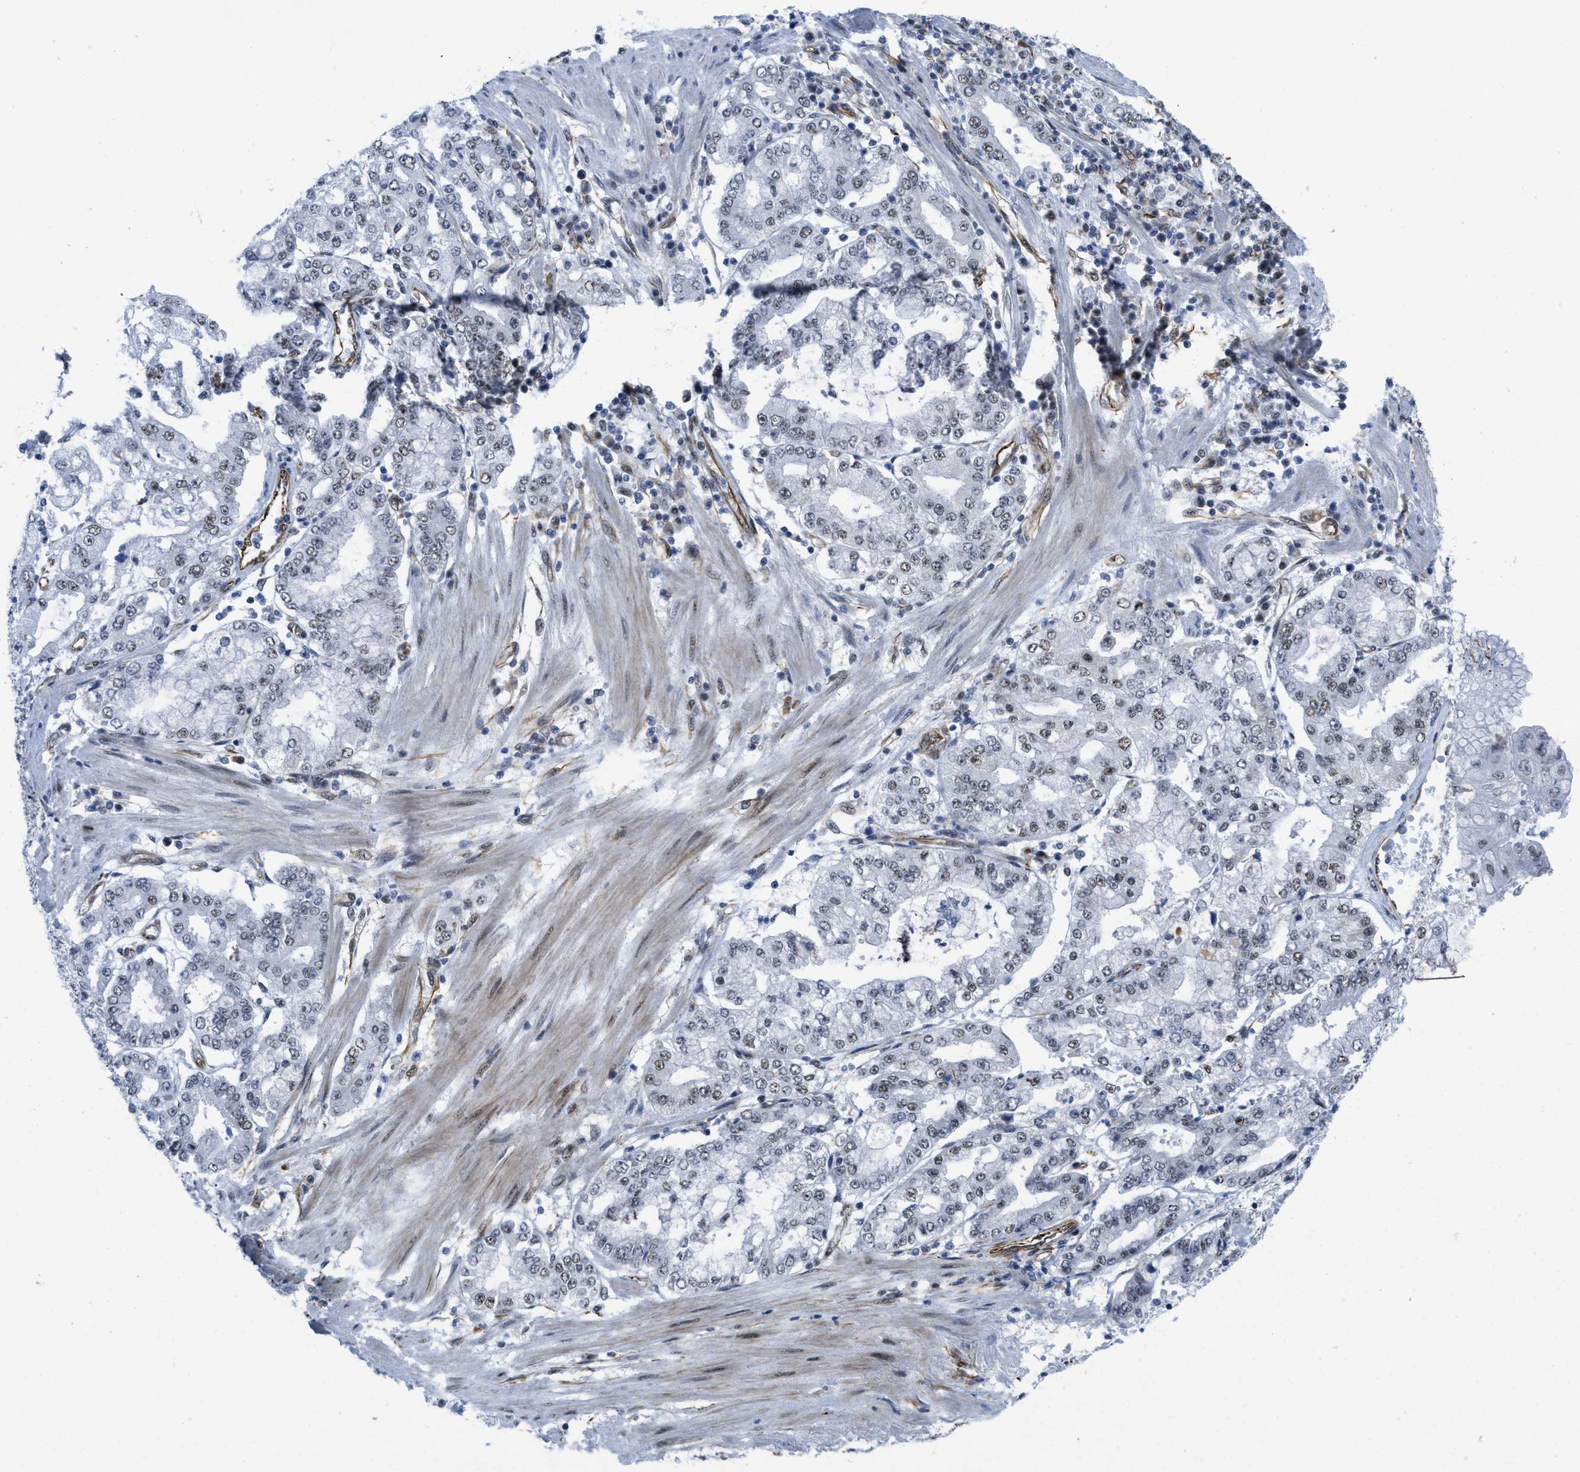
{"staining": {"intensity": "weak", "quantity": "25%-75%", "location": "nuclear"}, "tissue": "stomach cancer", "cell_type": "Tumor cells", "image_type": "cancer", "snomed": [{"axis": "morphology", "description": "Adenocarcinoma, NOS"}, {"axis": "topography", "description": "Stomach"}], "caption": "Immunohistochemical staining of stomach cancer (adenocarcinoma) reveals low levels of weak nuclear protein staining in approximately 25%-75% of tumor cells. The staining was performed using DAB to visualize the protein expression in brown, while the nuclei were stained in blue with hematoxylin (Magnification: 20x).", "gene": "LRRC8B", "patient": {"sex": "male", "age": 76}}